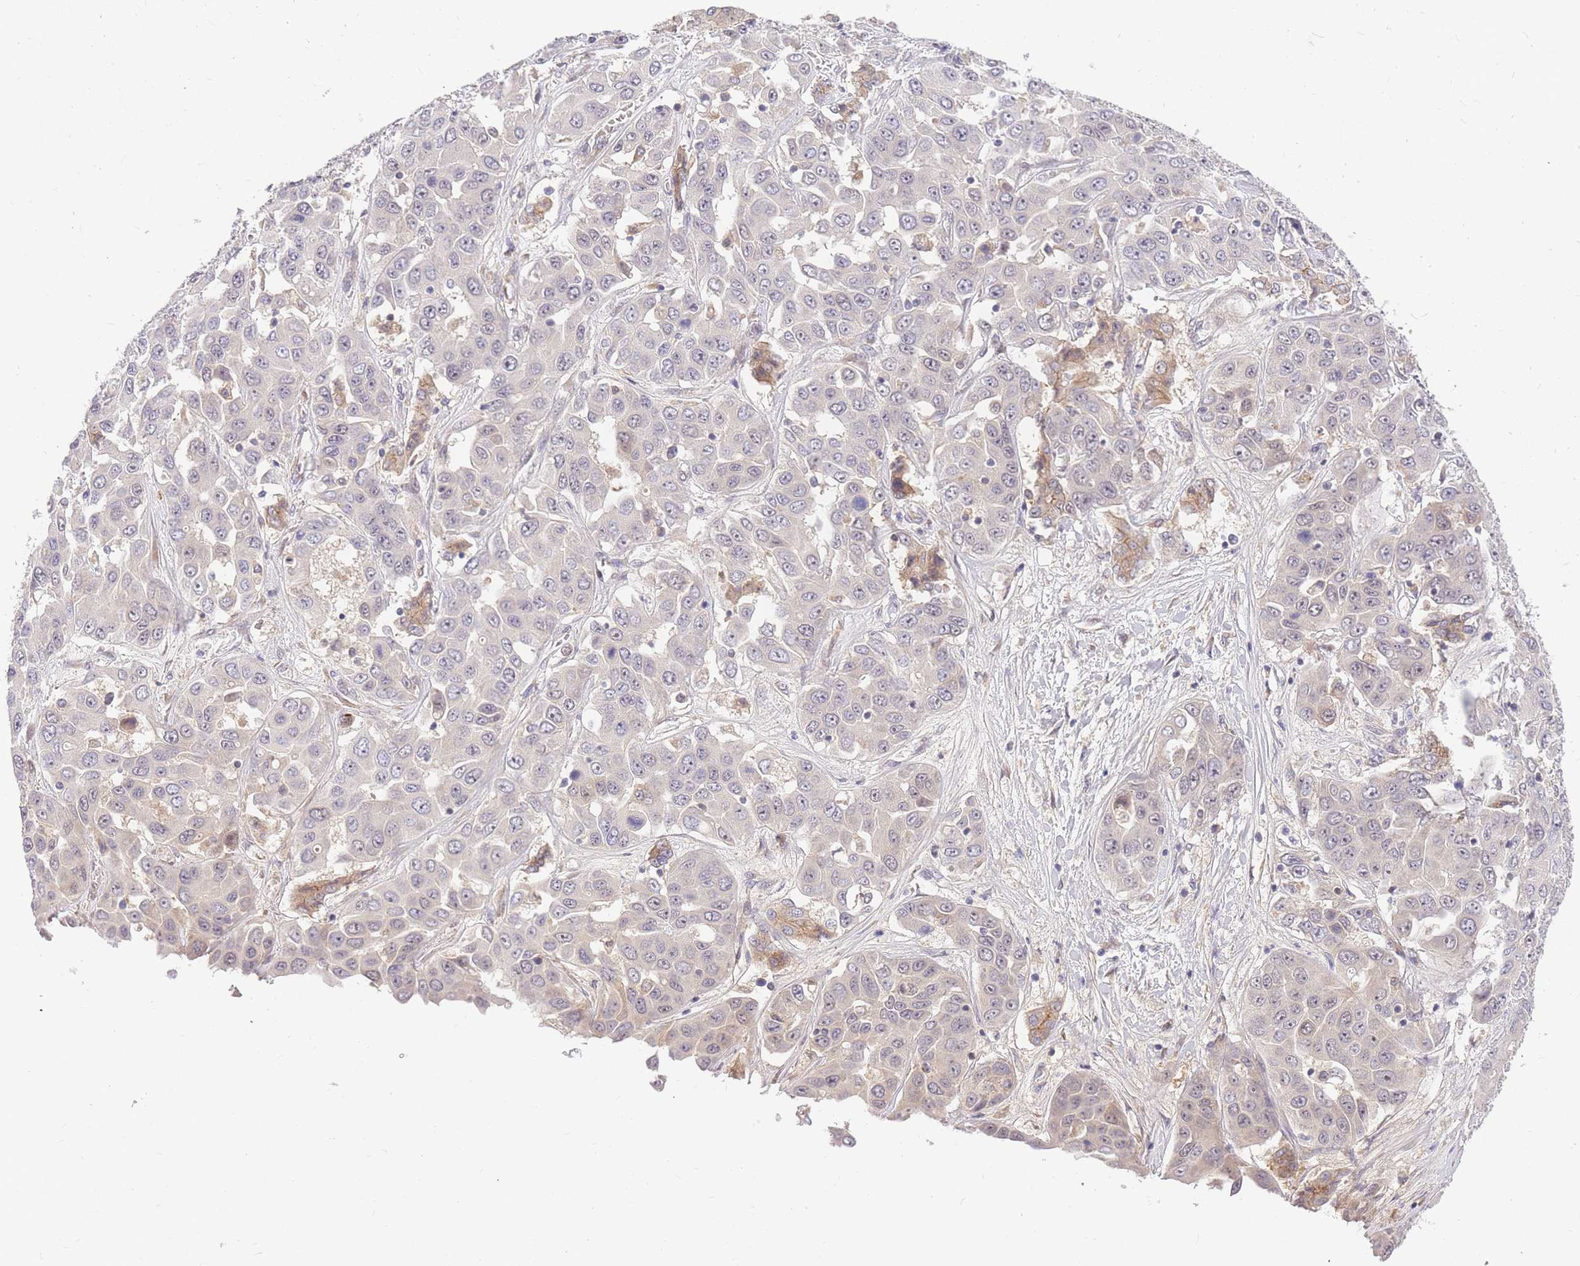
{"staining": {"intensity": "negative", "quantity": "none", "location": "none"}, "tissue": "liver cancer", "cell_type": "Tumor cells", "image_type": "cancer", "snomed": [{"axis": "morphology", "description": "Cholangiocarcinoma"}, {"axis": "topography", "description": "Liver"}], "caption": "An image of human liver cancer is negative for staining in tumor cells. (Brightfield microscopy of DAB (3,3'-diaminobenzidine) immunohistochemistry (IHC) at high magnification).", "gene": "ZNF577", "patient": {"sex": "female", "age": 52}}